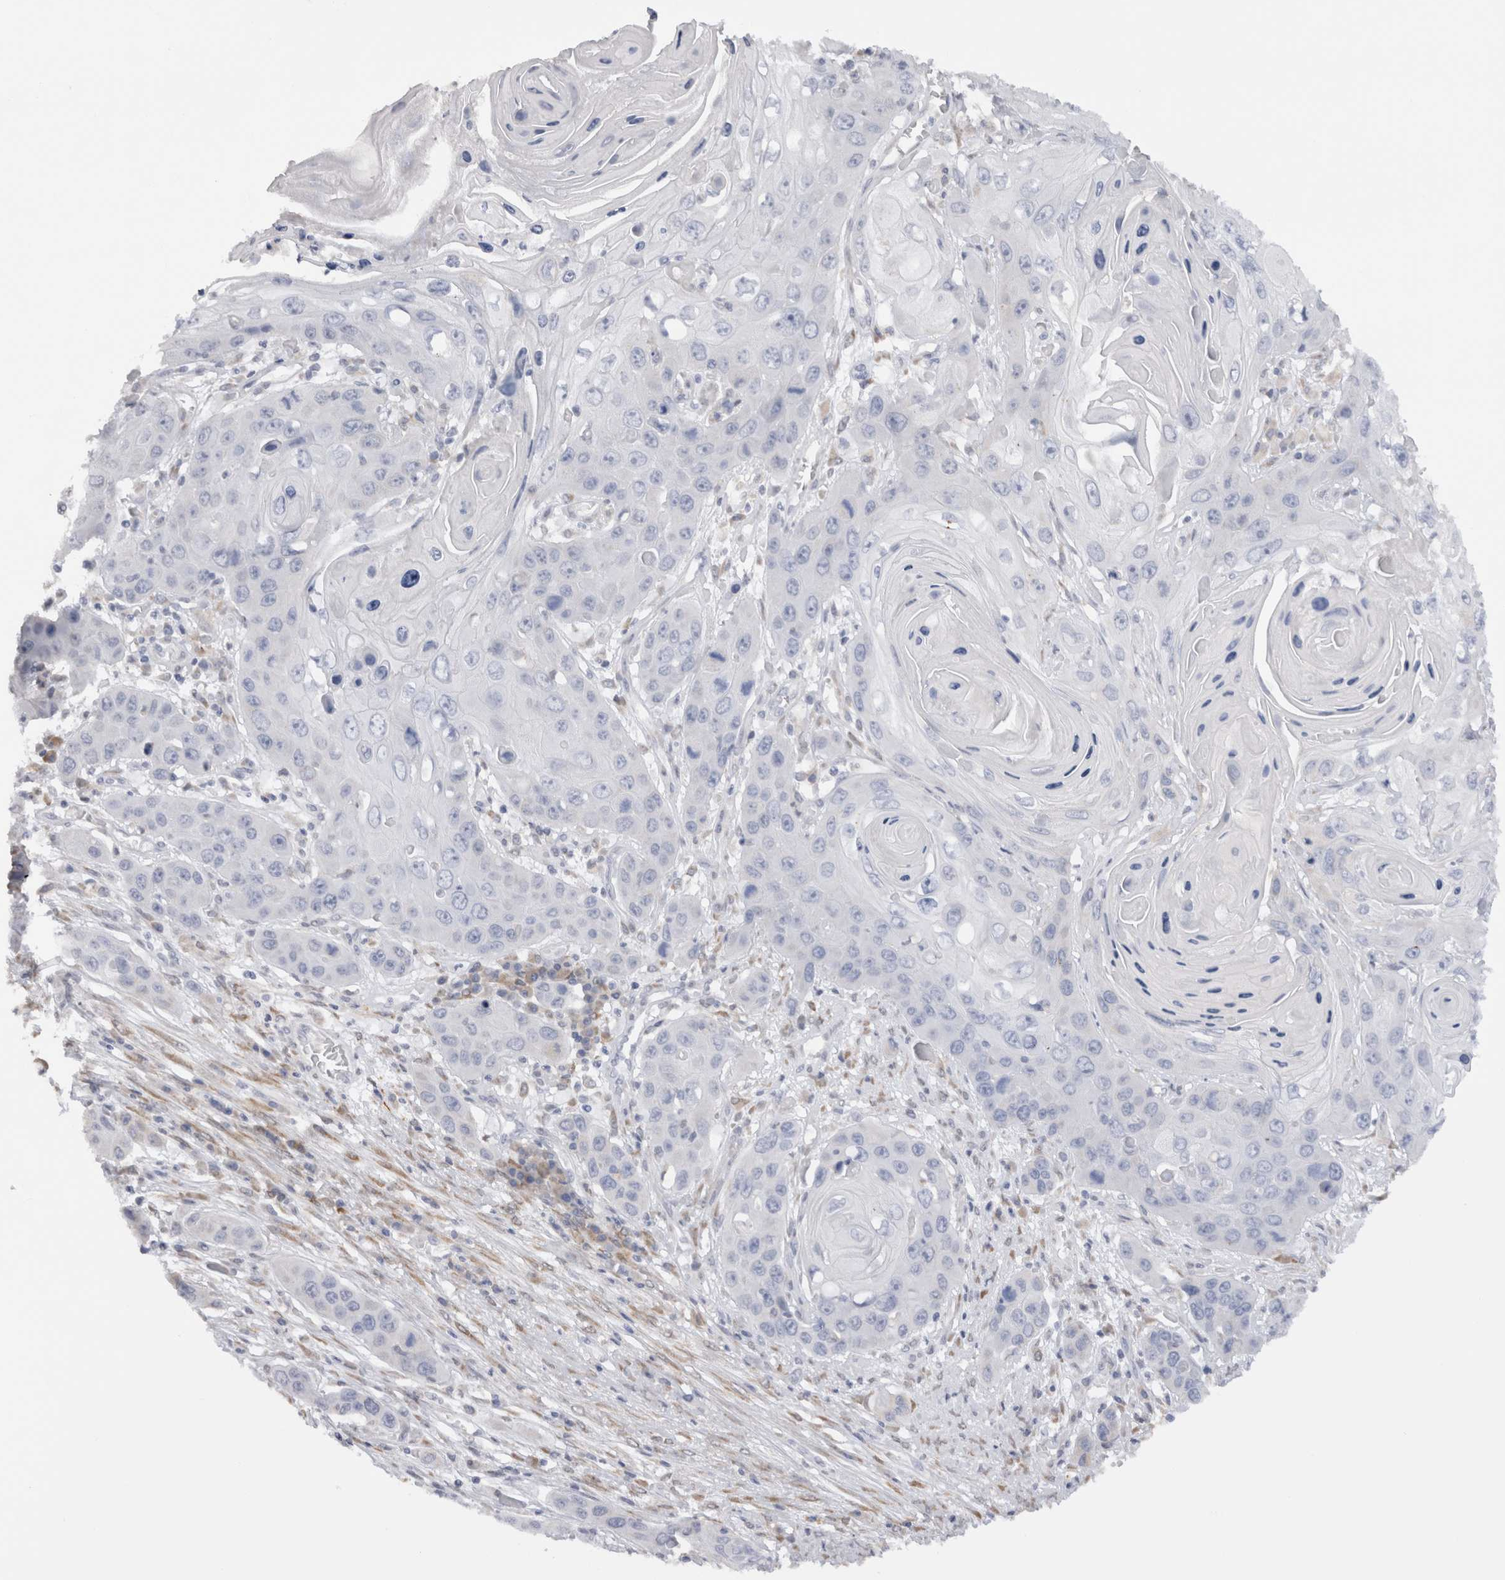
{"staining": {"intensity": "negative", "quantity": "none", "location": "none"}, "tissue": "skin cancer", "cell_type": "Tumor cells", "image_type": "cancer", "snomed": [{"axis": "morphology", "description": "Squamous cell carcinoma, NOS"}, {"axis": "topography", "description": "Skin"}], "caption": "Immunohistochemical staining of squamous cell carcinoma (skin) shows no significant positivity in tumor cells.", "gene": "VCPIP1", "patient": {"sex": "male", "age": 55}}